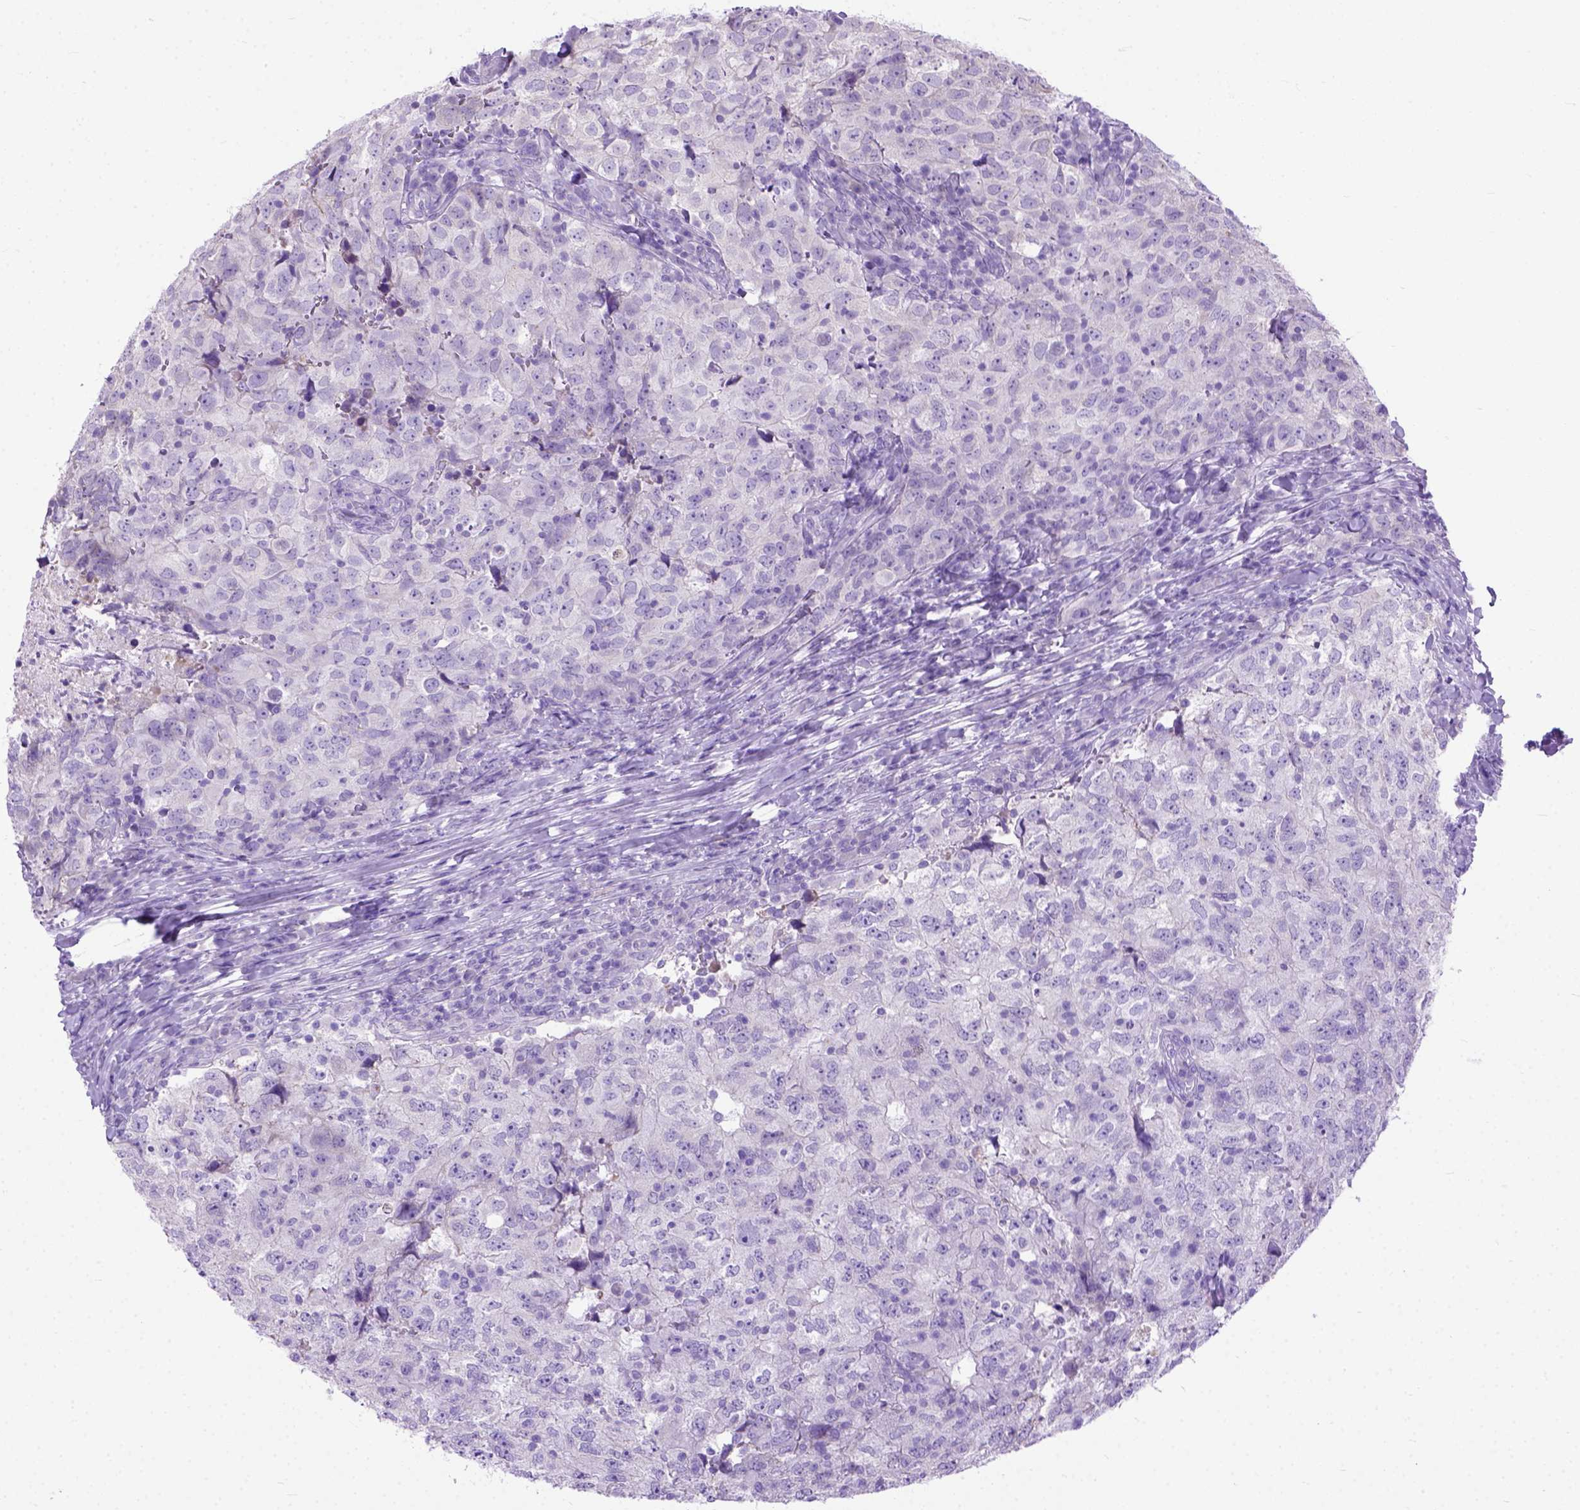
{"staining": {"intensity": "negative", "quantity": "none", "location": "none"}, "tissue": "breast cancer", "cell_type": "Tumor cells", "image_type": "cancer", "snomed": [{"axis": "morphology", "description": "Duct carcinoma"}, {"axis": "topography", "description": "Breast"}], "caption": "Immunohistochemistry of human breast infiltrating ductal carcinoma demonstrates no positivity in tumor cells.", "gene": "ODAD3", "patient": {"sex": "female", "age": 30}}